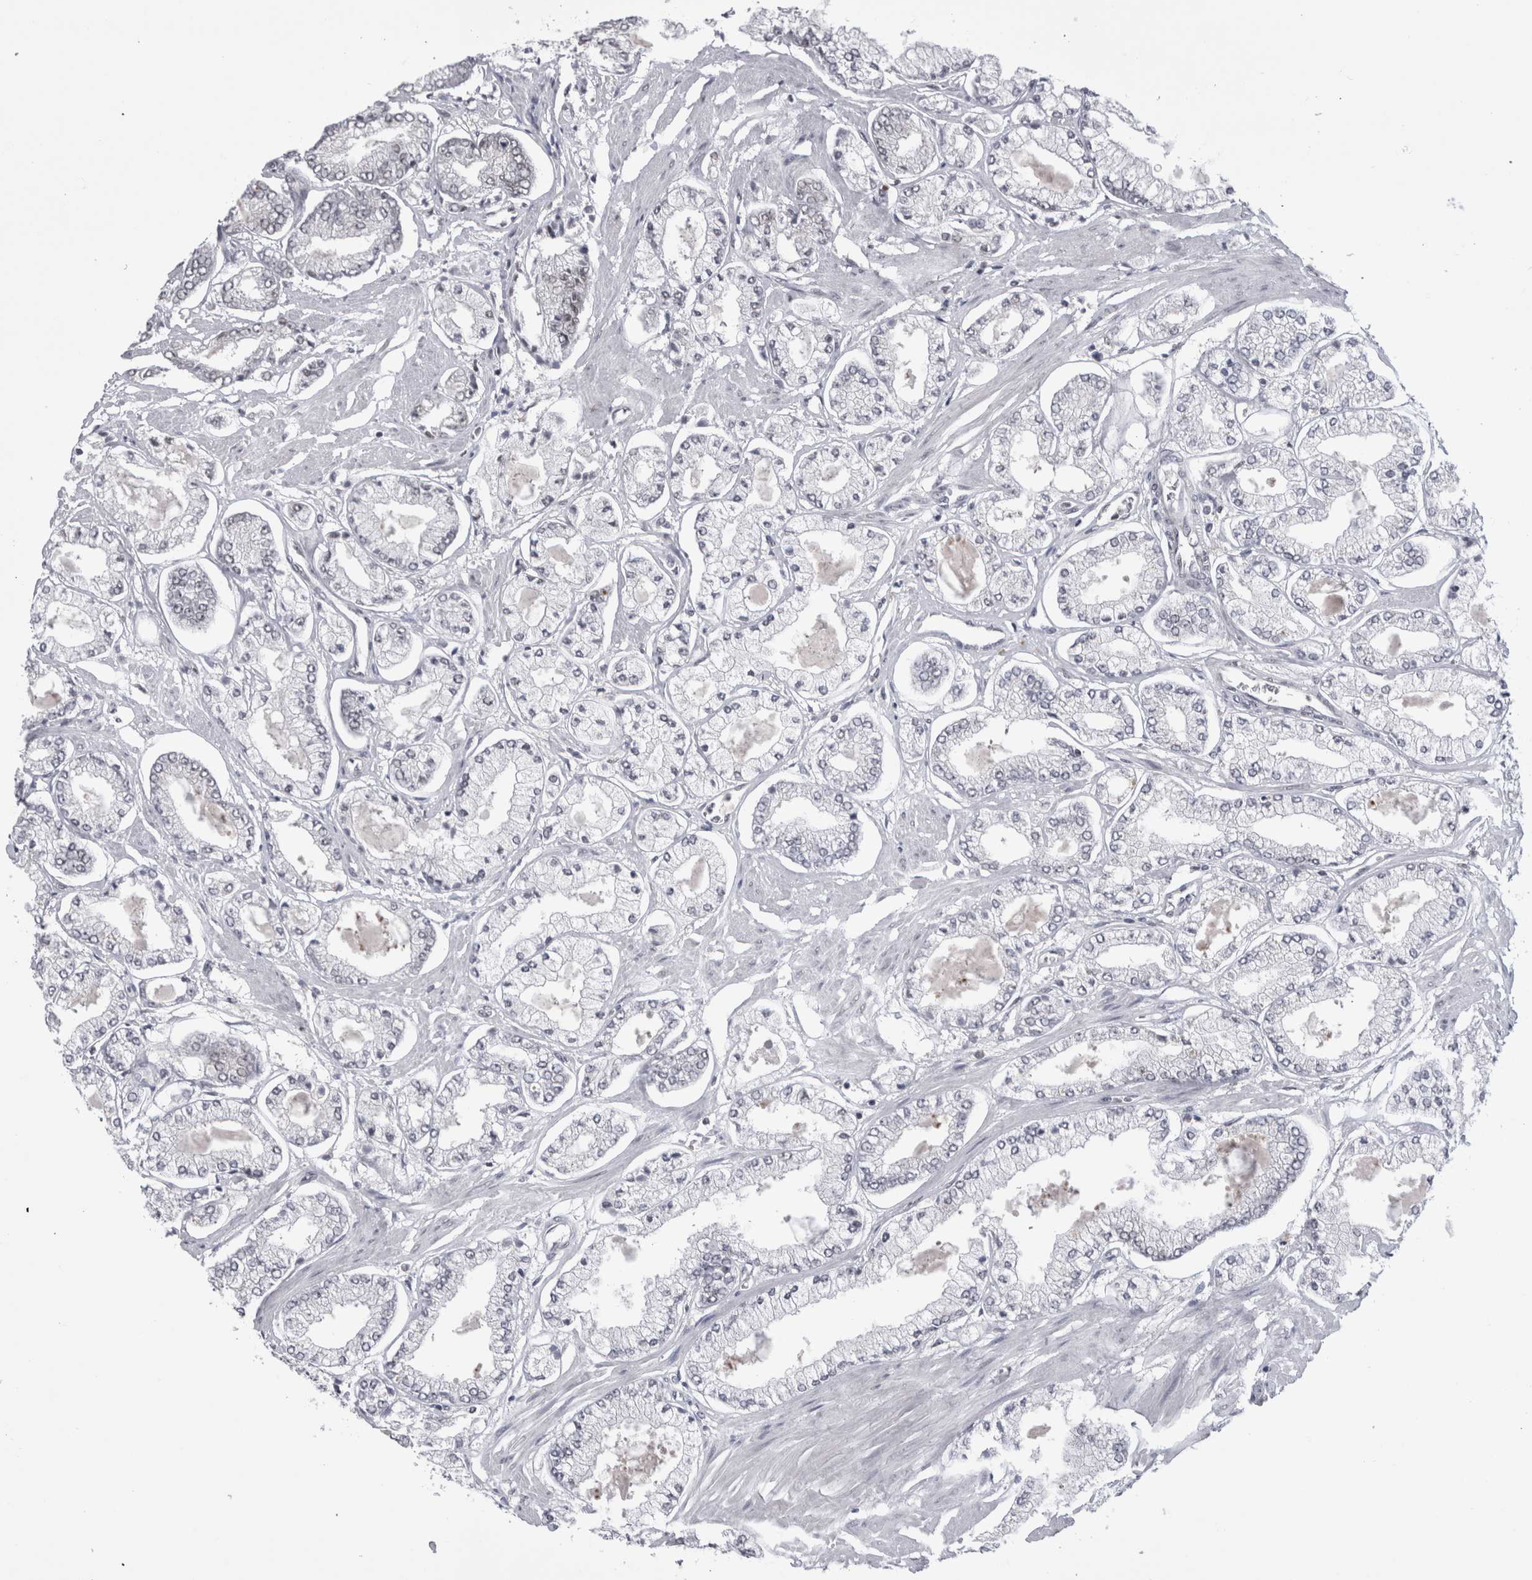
{"staining": {"intensity": "negative", "quantity": "none", "location": "none"}, "tissue": "prostate cancer", "cell_type": "Tumor cells", "image_type": "cancer", "snomed": [{"axis": "morphology", "description": "Adenocarcinoma, Low grade"}, {"axis": "topography", "description": "Prostate"}], "caption": "Immunohistochemistry (IHC) of human prostate cancer (adenocarcinoma (low-grade)) demonstrates no positivity in tumor cells.", "gene": "PSMB2", "patient": {"sex": "male", "age": 52}}